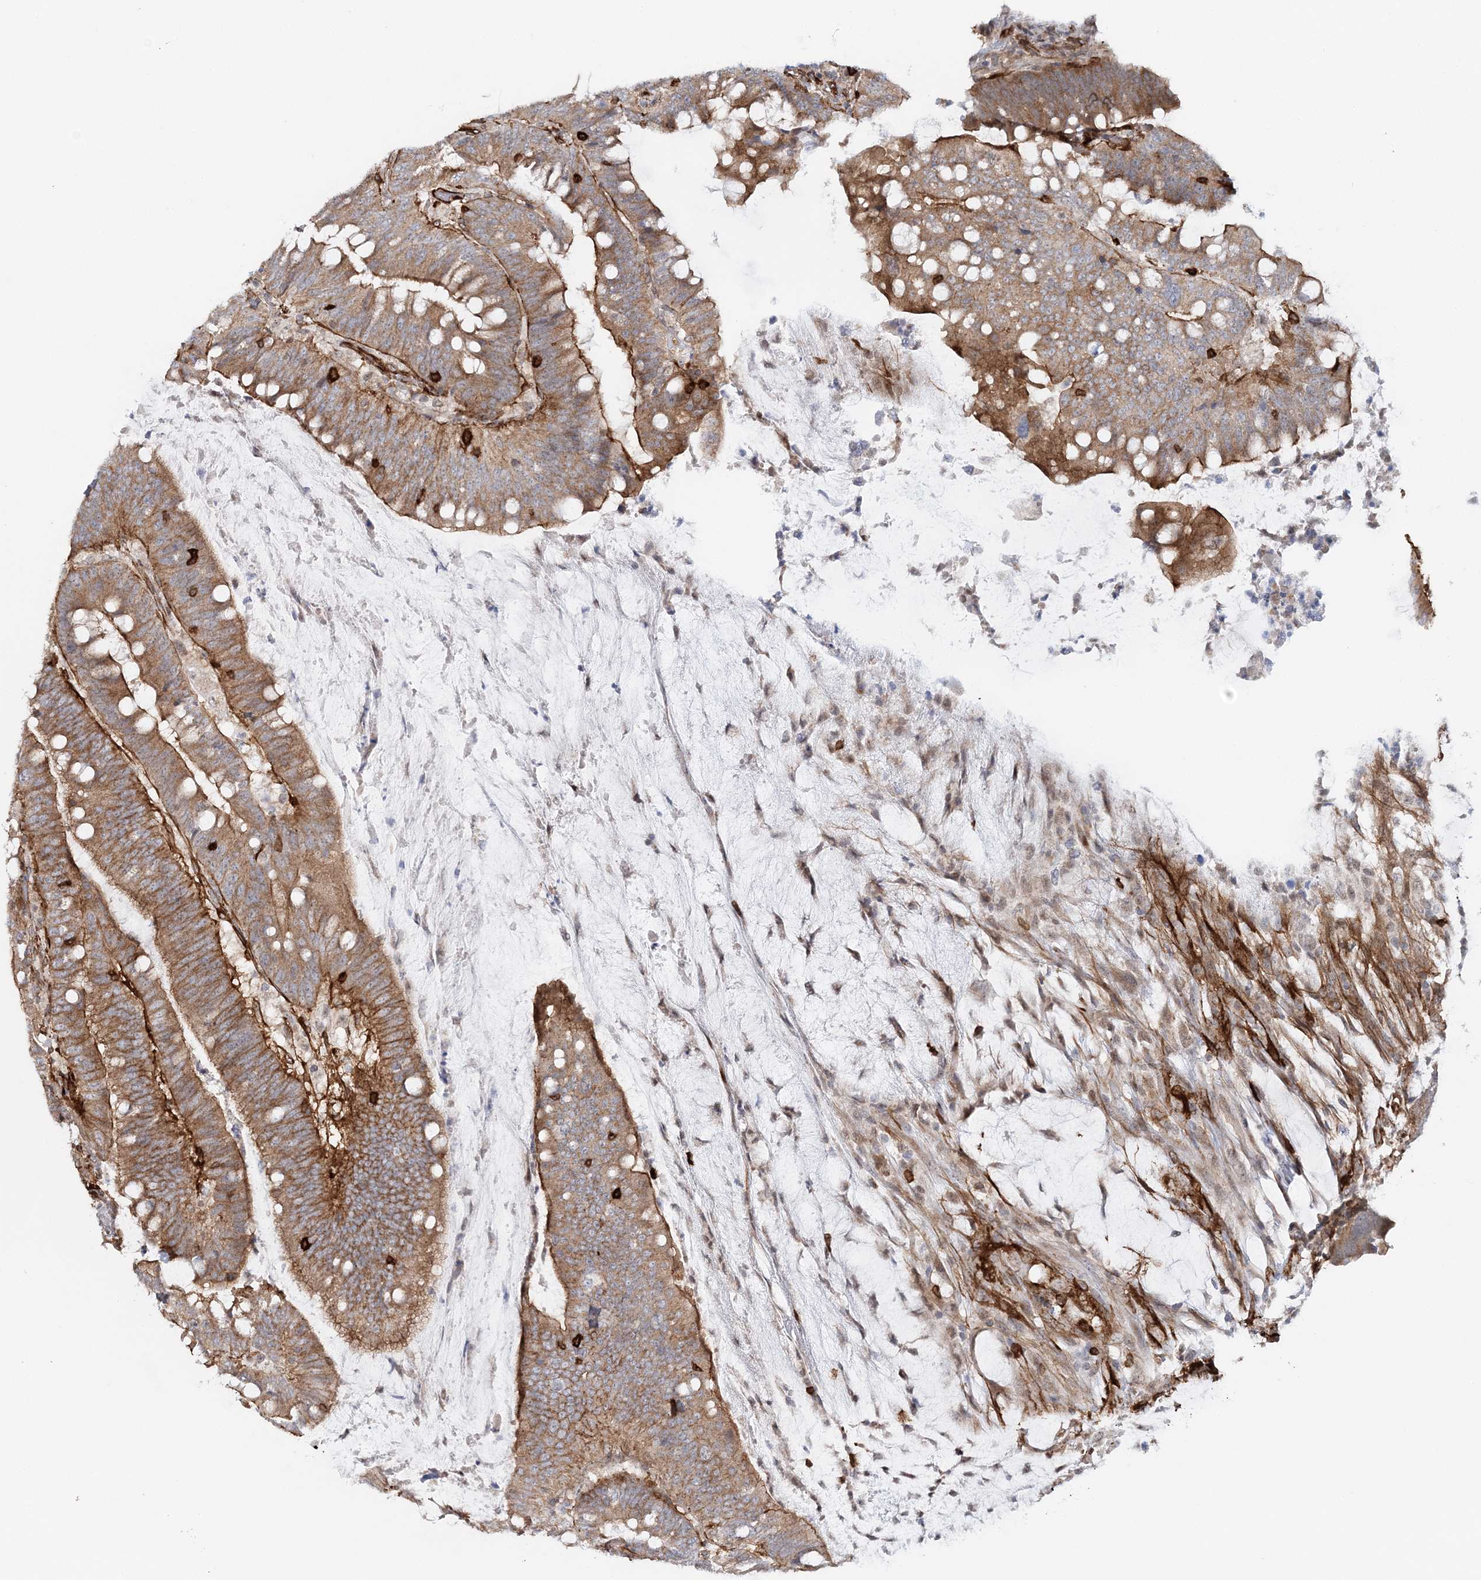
{"staining": {"intensity": "moderate", "quantity": ">75%", "location": "cytoplasmic/membranous"}, "tissue": "colorectal cancer", "cell_type": "Tumor cells", "image_type": "cancer", "snomed": [{"axis": "morphology", "description": "Adenocarcinoma, NOS"}, {"axis": "topography", "description": "Colon"}], "caption": "The image reveals a brown stain indicating the presence of a protein in the cytoplasmic/membranous of tumor cells in adenocarcinoma (colorectal).", "gene": "AFAP1L2", "patient": {"sex": "female", "age": 66}}